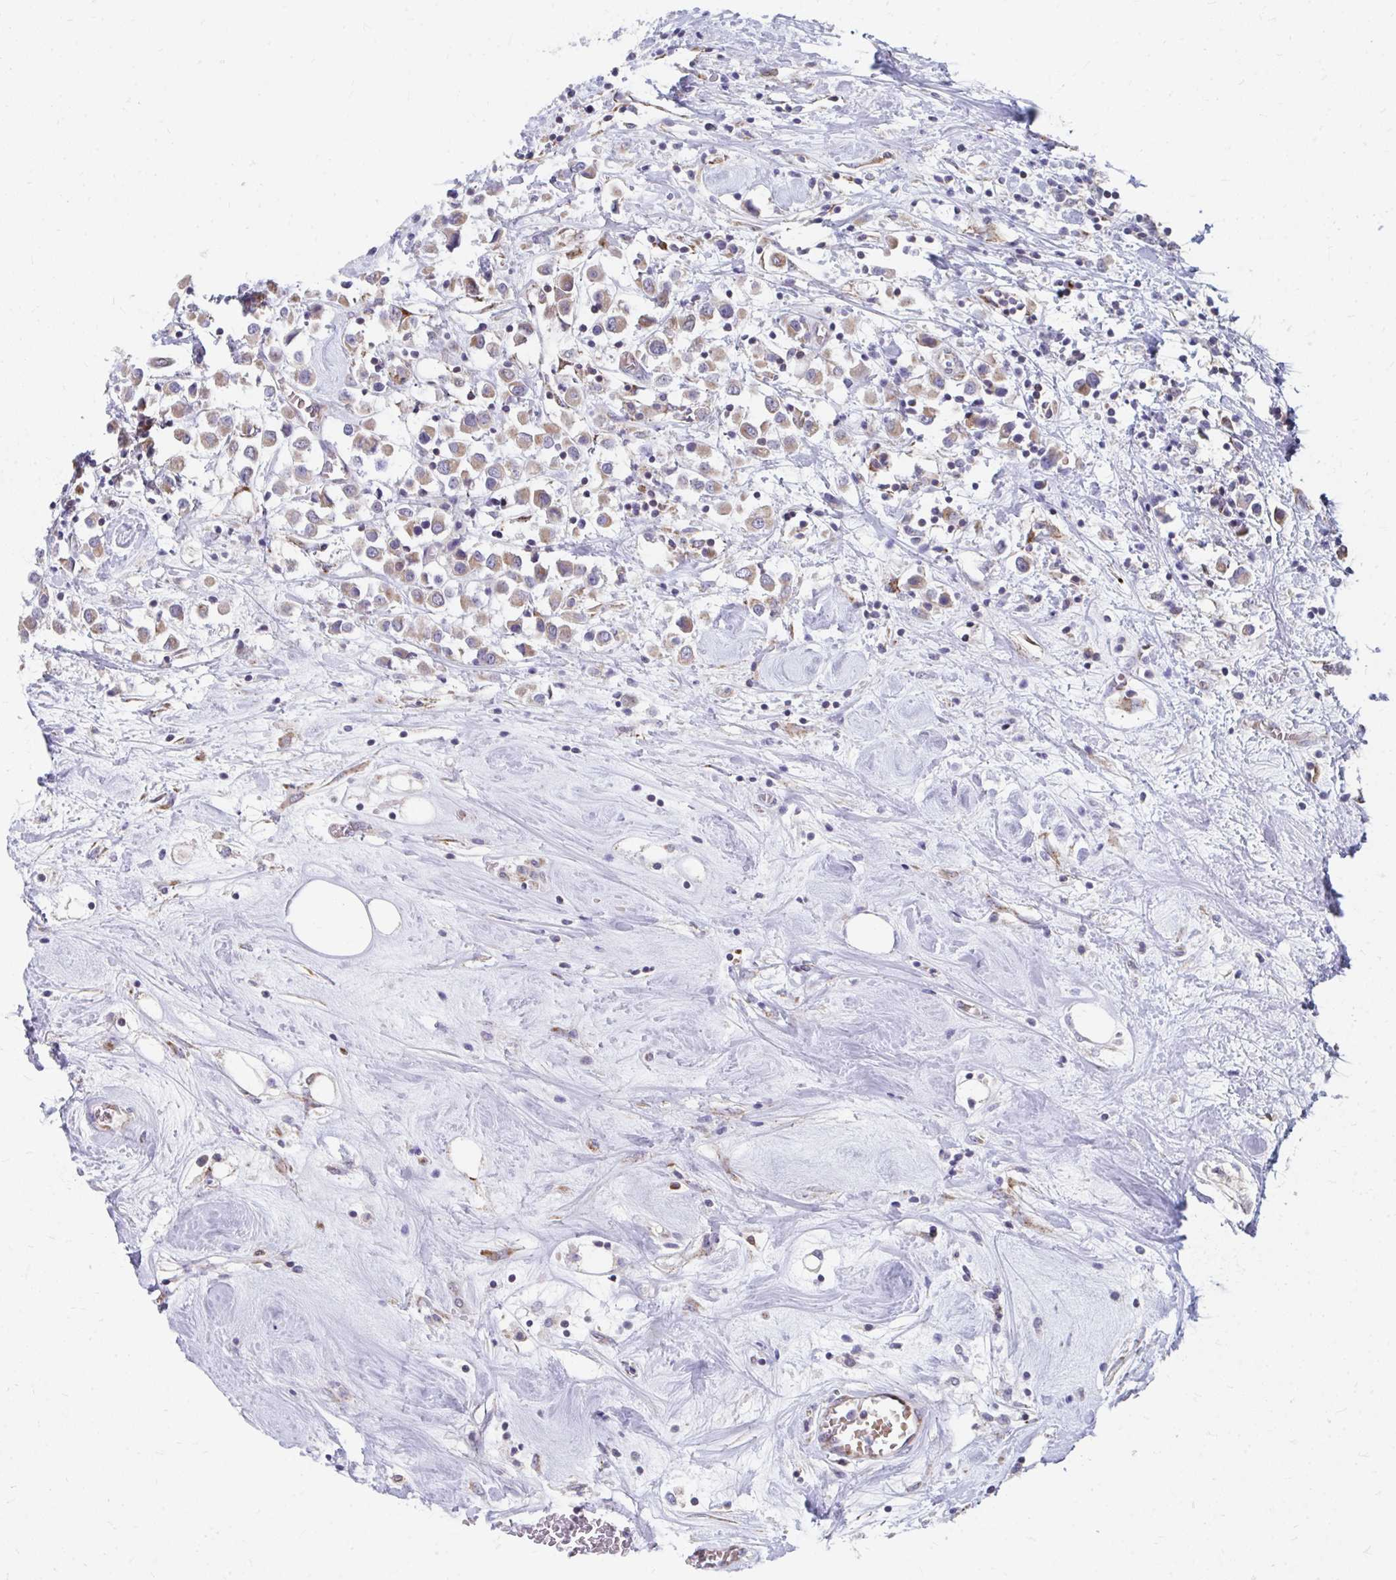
{"staining": {"intensity": "weak", "quantity": ">75%", "location": "cytoplasmic/membranous"}, "tissue": "breast cancer", "cell_type": "Tumor cells", "image_type": "cancer", "snomed": [{"axis": "morphology", "description": "Duct carcinoma"}, {"axis": "topography", "description": "Breast"}], "caption": "A photomicrograph of human breast infiltrating ductal carcinoma stained for a protein shows weak cytoplasmic/membranous brown staining in tumor cells.", "gene": "PABIR3", "patient": {"sex": "female", "age": 61}}